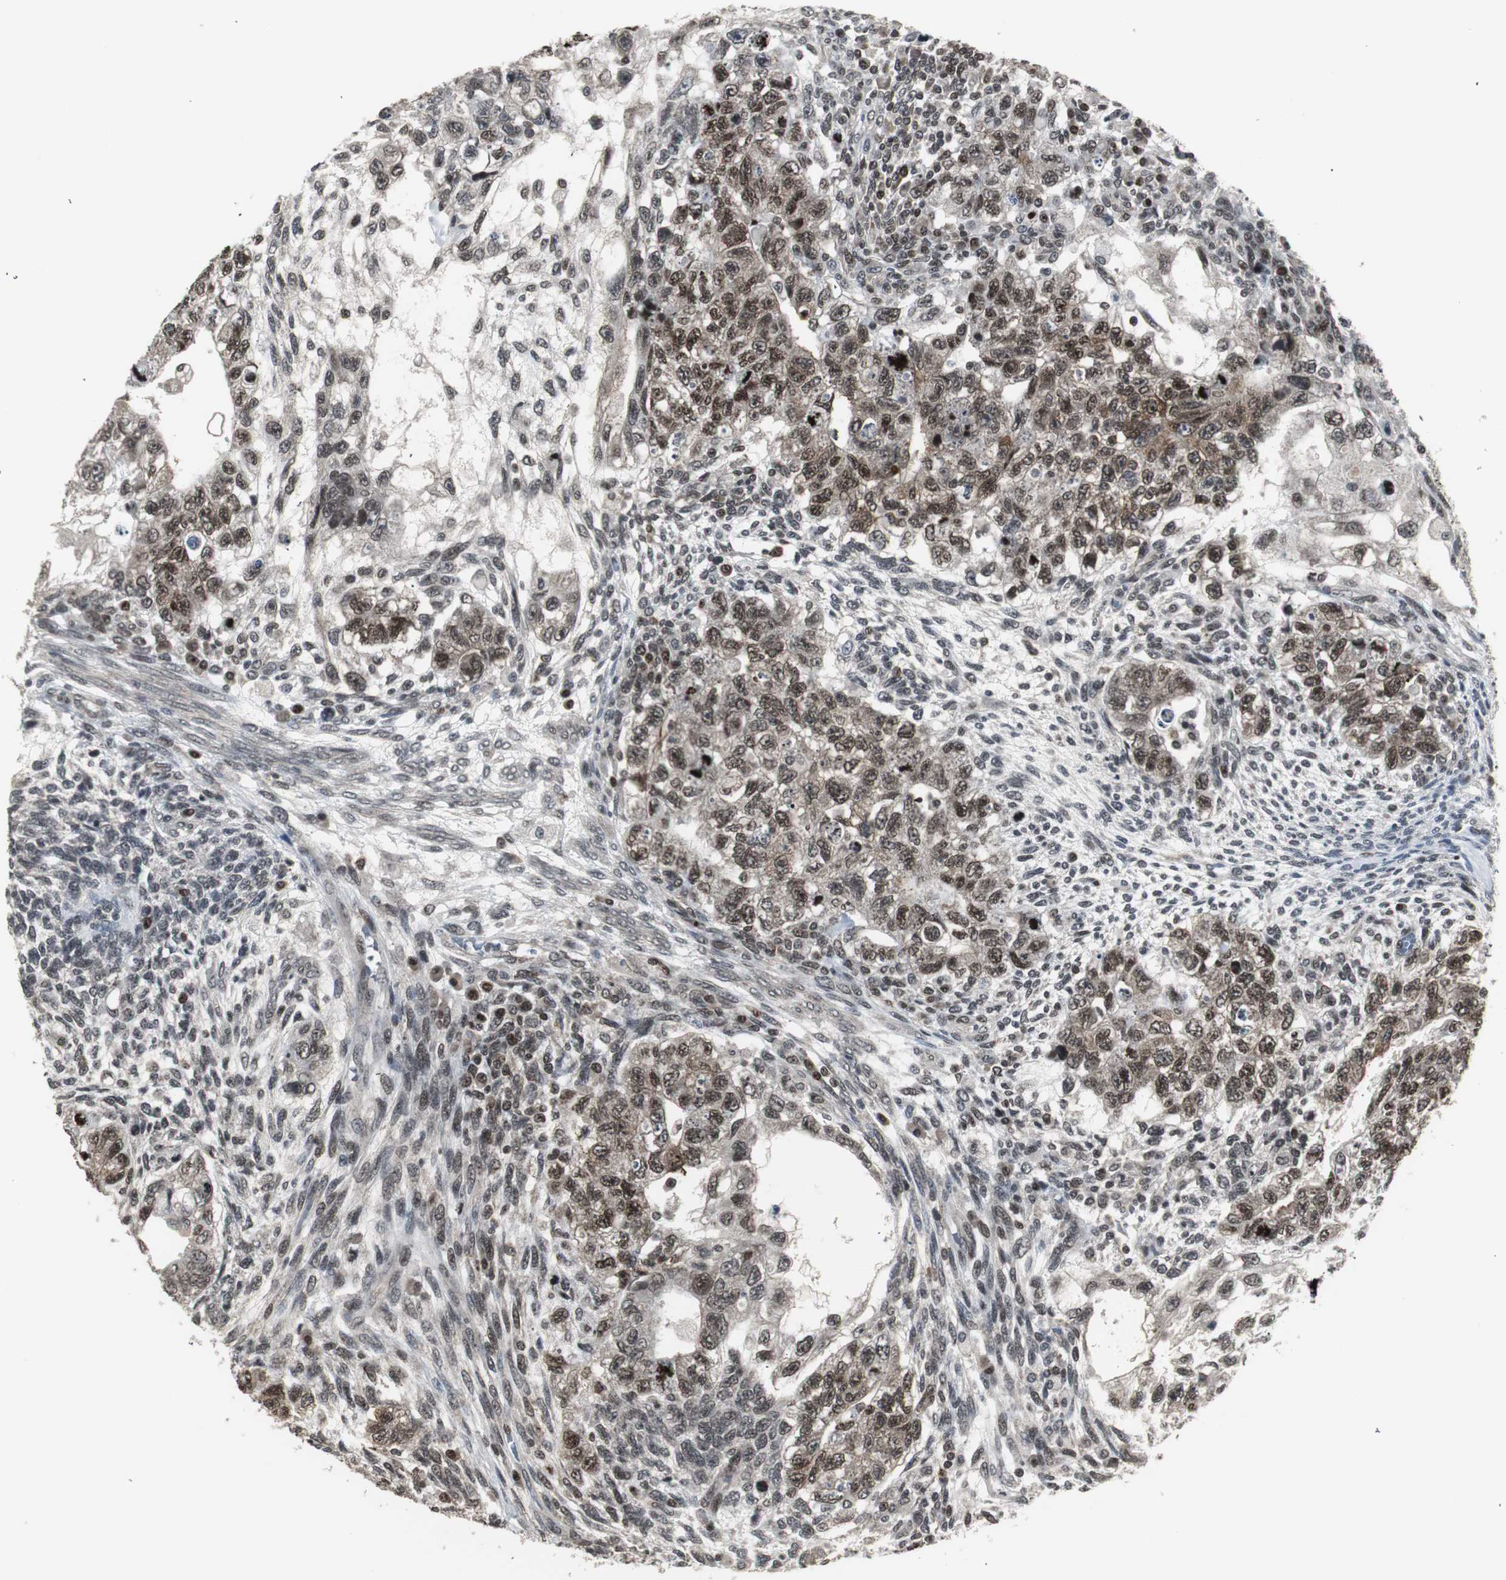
{"staining": {"intensity": "moderate", "quantity": ">75%", "location": "cytoplasmic/membranous,nuclear"}, "tissue": "testis cancer", "cell_type": "Tumor cells", "image_type": "cancer", "snomed": [{"axis": "morphology", "description": "Normal tissue, NOS"}, {"axis": "morphology", "description": "Carcinoma, Embryonal, NOS"}, {"axis": "topography", "description": "Testis"}], "caption": "About >75% of tumor cells in testis embryonal carcinoma reveal moderate cytoplasmic/membranous and nuclear protein staining as visualized by brown immunohistochemical staining.", "gene": "MPG", "patient": {"sex": "male", "age": 36}}